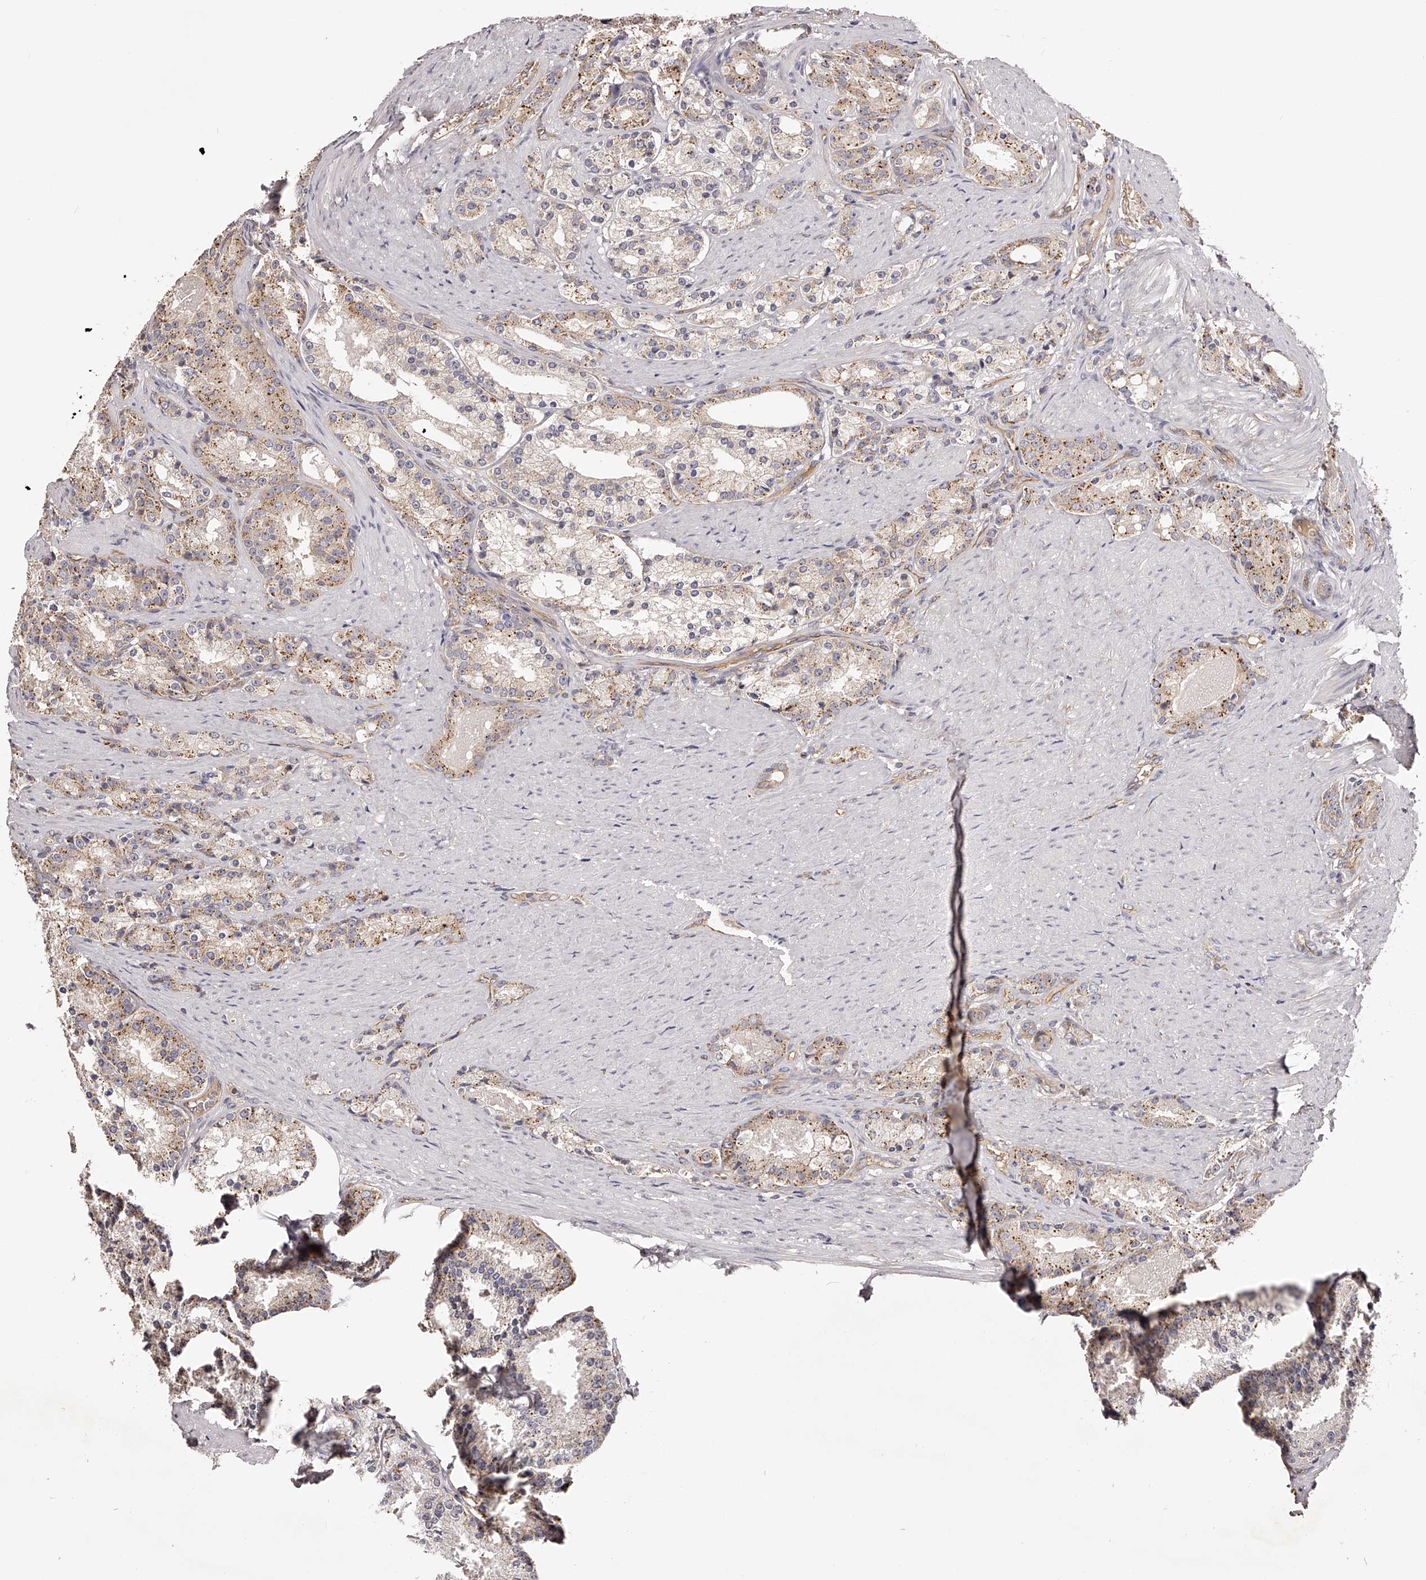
{"staining": {"intensity": "moderate", "quantity": ">75%", "location": "cytoplasmic/membranous"}, "tissue": "prostate cancer", "cell_type": "Tumor cells", "image_type": "cancer", "snomed": [{"axis": "morphology", "description": "Adenocarcinoma, High grade"}, {"axis": "topography", "description": "Prostate"}], "caption": "The photomicrograph shows staining of adenocarcinoma (high-grade) (prostate), revealing moderate cytoplasmic/membranous protein staining (brown color) within tumor cells. Immunohistochemistry stains the protein of interest in brown and the nuclei are stained blue.", "gene": "LTV1", "patient": {"sex": "male", "age": 60}}